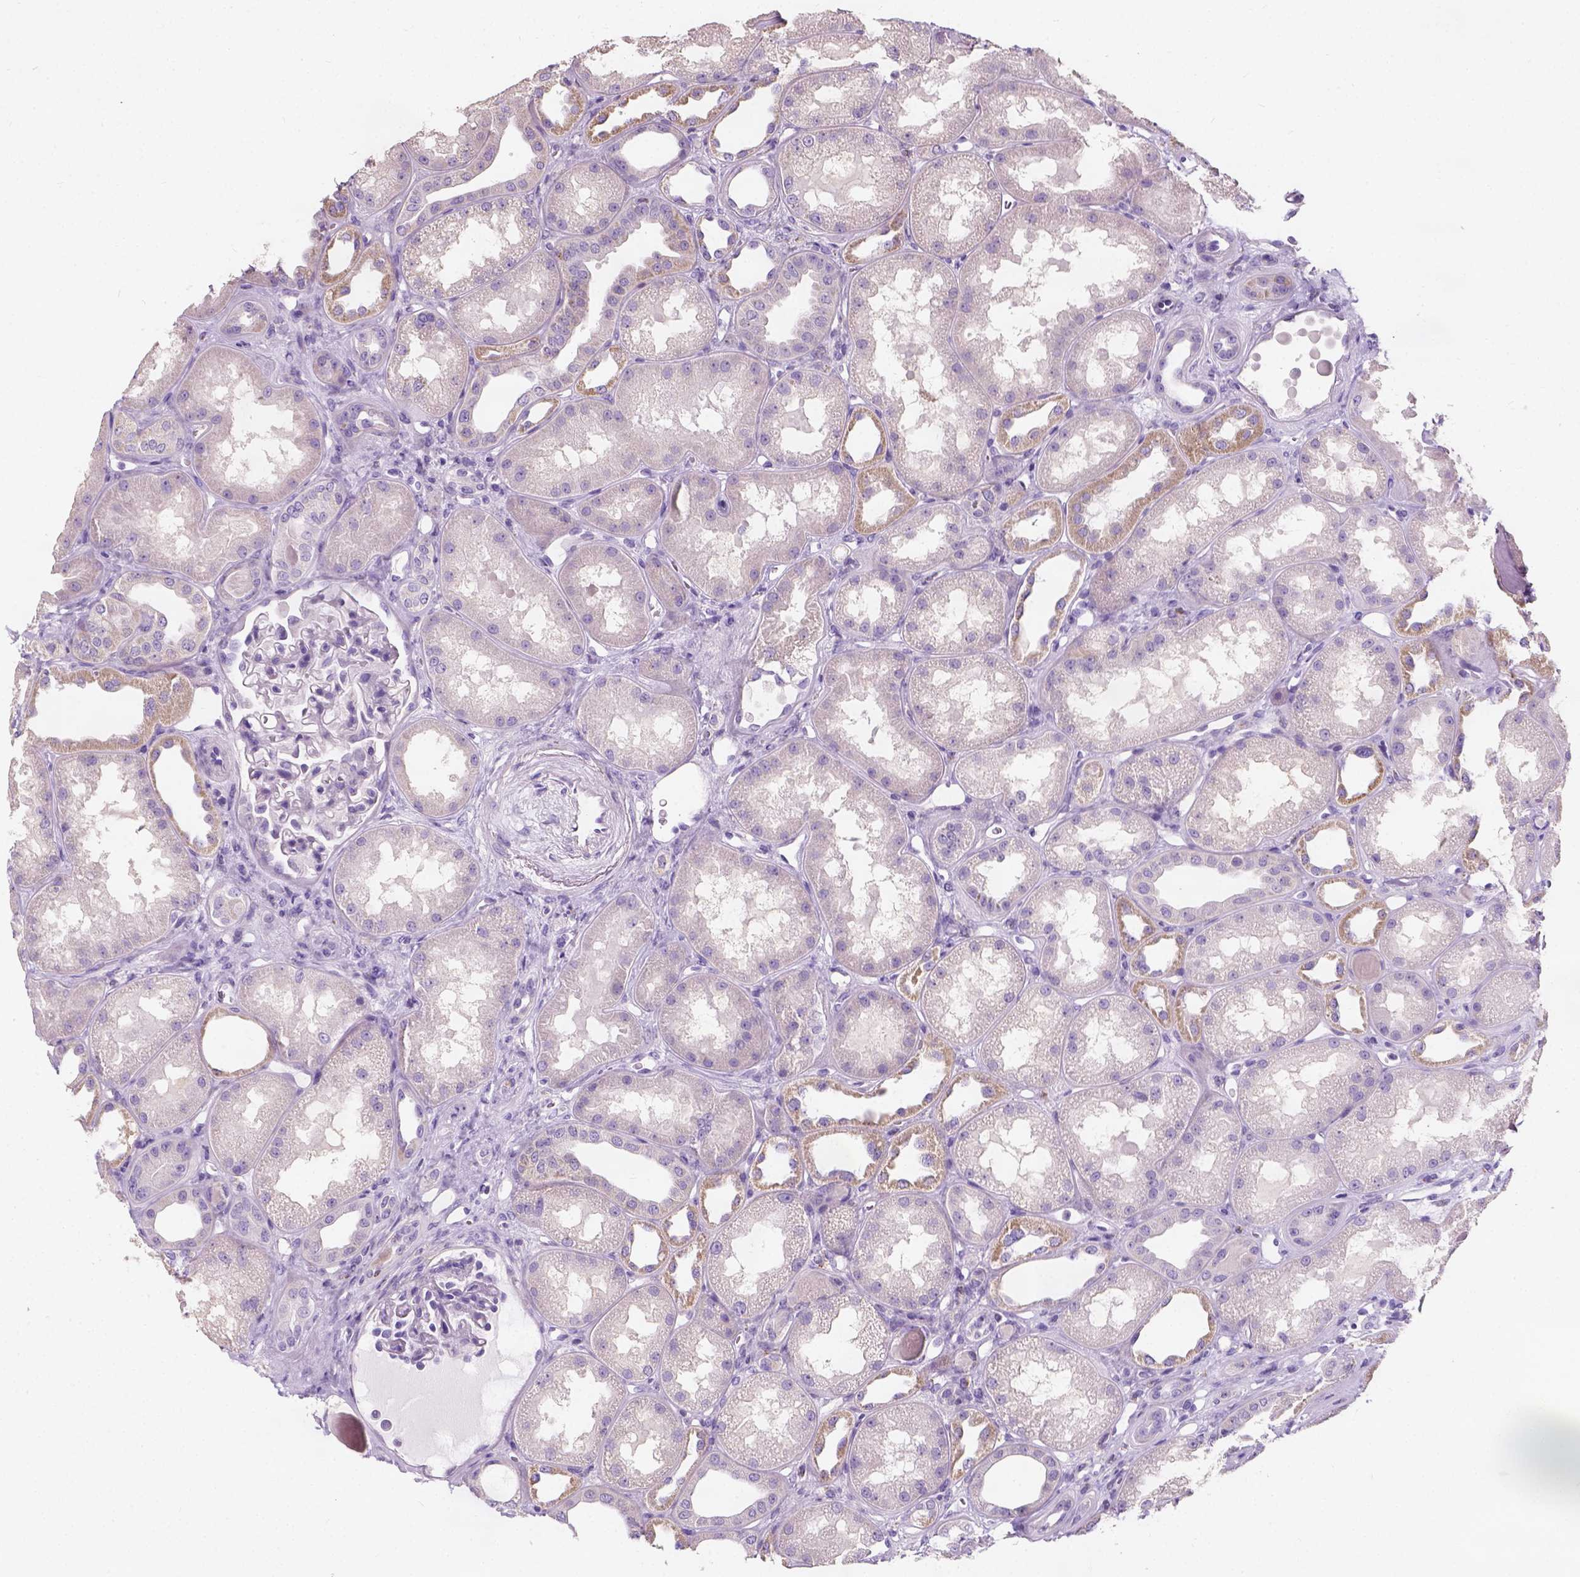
{"staining": {"intensity": "negative", "quantity": "none", "location": "none"}, "tissue": "kidney", "cell_type": "Cells in glomeruli", "image_type": "normal", "snomed": [{"axis": "morphology", "description": "Normal tissue, NOS"}, {"axis": "topography", "description": "Kidney"}], "caption": "Micrograph shows no significant protein positivity in cells in glomeruli of normal kidney. Brightfield microscopy of immunohistochemistry (IHC) stained with DAB (3,3'-diaminobenzidine) (brown) and hematoxylin (blue), captured at high magnification.", "gene": "CHODL", "patient": {"sex": "male", "age": 61}}